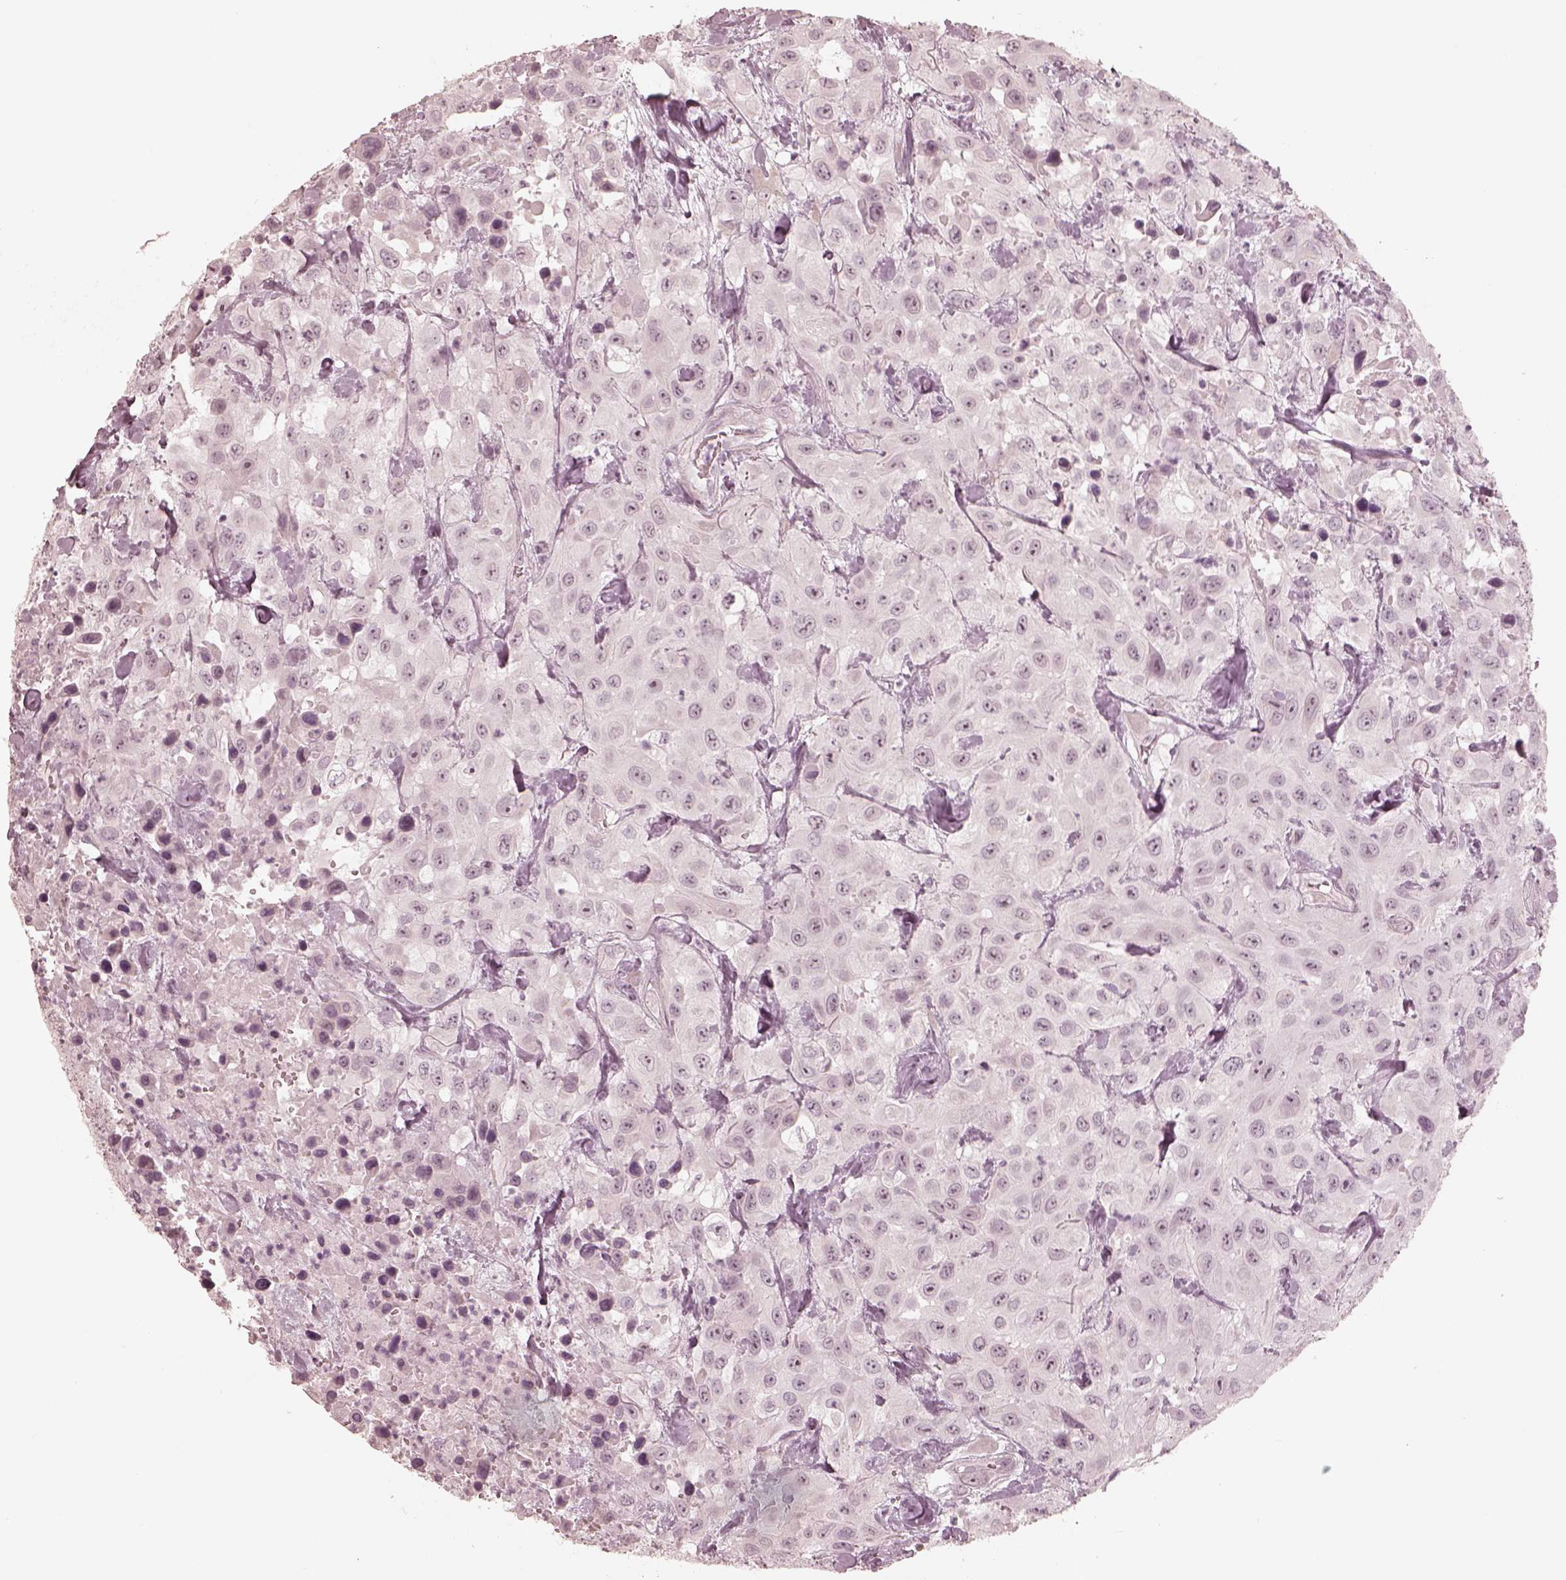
{"staining": {"intensity": "negative", "quantity": "none", "location": "none"}, "tissue": "urothelial cancer", "cell_type": "Tumor cells", "image_type": "cancer", "snomed": [{"axis": "morphology", "description": "Urothelial carcinoma, High grade"}, {"axis": "topography", "description": "Urinary bladder"}], "caption": "The micrograph exhibits no significant positivity in tumor cells of high-grade urothelial carcinoma.", "gene": "CALR3", "patient": {"sex": "male", "age": 79}}